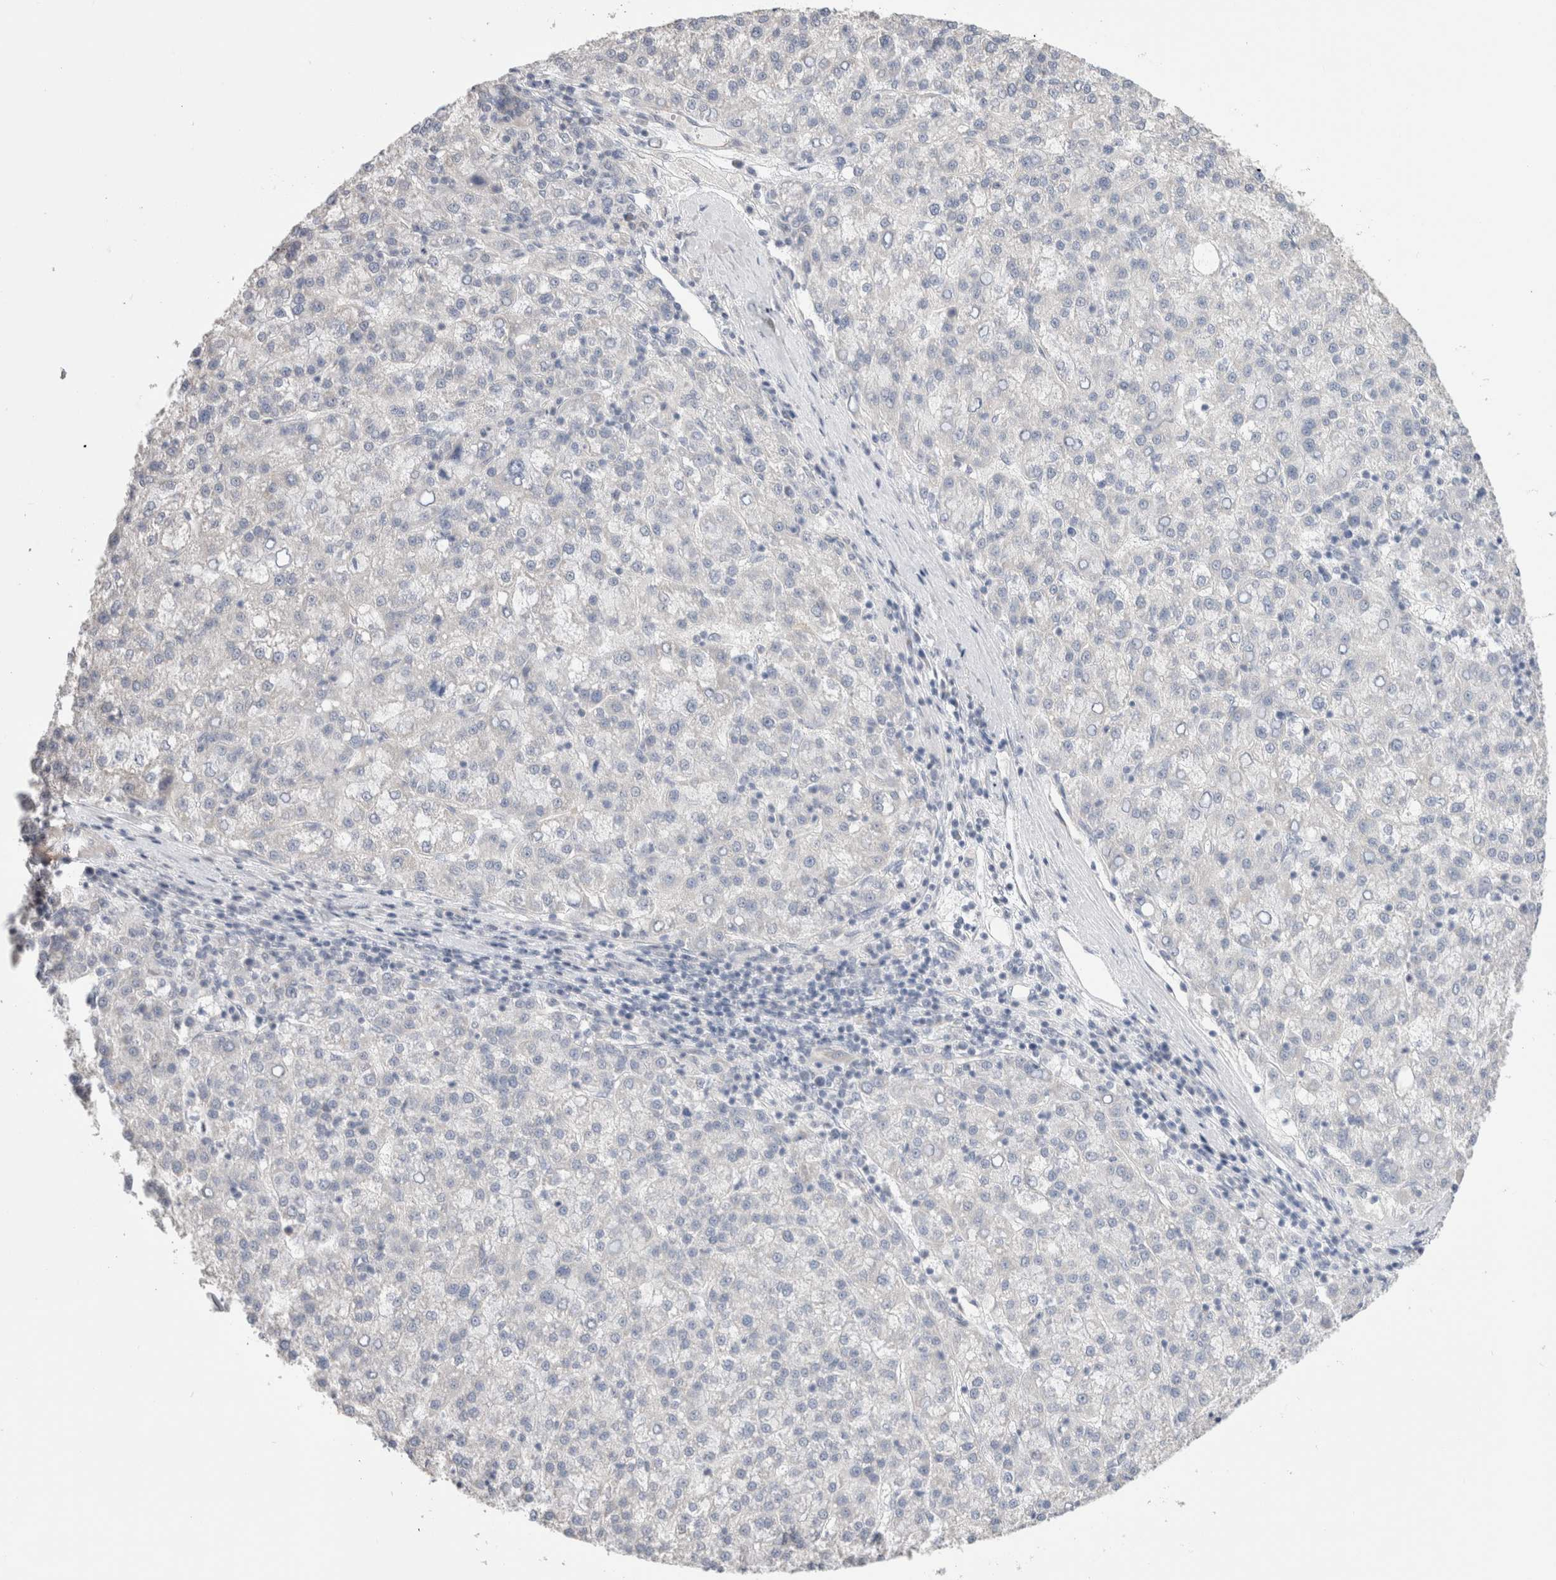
{"staining": {"intensity": "negative", "quantity": "none", "location": "none"}, "tissue": "liver cancer", "cell_type": "Tumor cells", "image_type": "cancer", "snomed": [{"axis": "morphology", "description": "Carcinoma, Hepatocellular, NOS"}, {"axis": "topography", "description": "Liver"}], "caption": "An immunohistochemistry (IHC) micrograph of liver cancer is shown. There is no staining in tumor cells of liver cancer.", "gene": "DMD", "patient": {"sex": "female", "age": 58}}